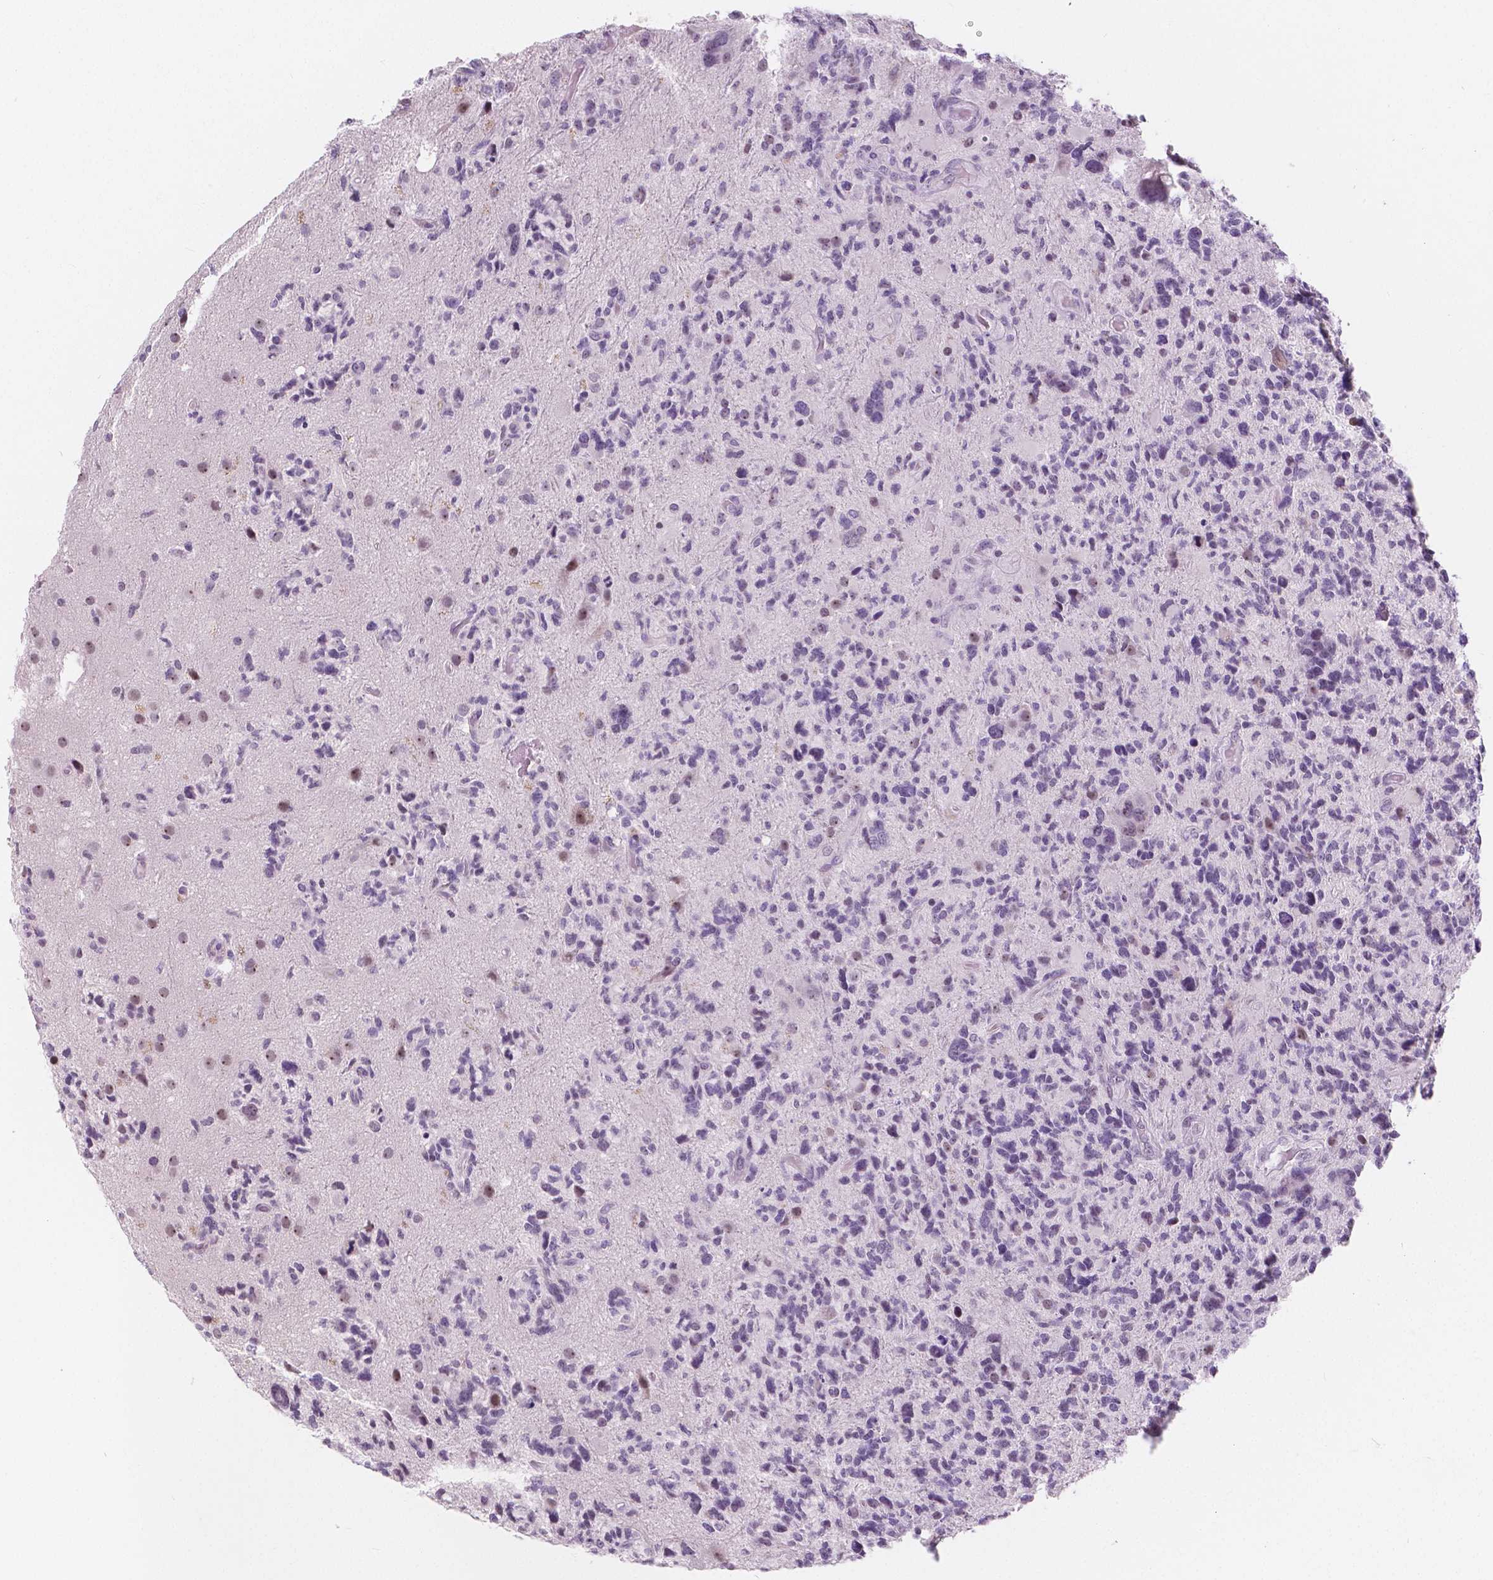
{"staining": {"intensity": "negative", "quantity": "none", "location": "none"}, "tissue": "glioma", "cell_type": "Tumor cells", "image_type": "cancer", "snomed": [{"axis": "morphology", "description": "Glioma, malignant, High grade"}, {"axis": "topography", "description": "Brain"}], "caption": "Photomicrograph shows no protein positivity in tumor cells of malignant glioma (high-grade) tissue.", "gene": "NOLC1", "patient": {"sex": "female", "age": 71}}